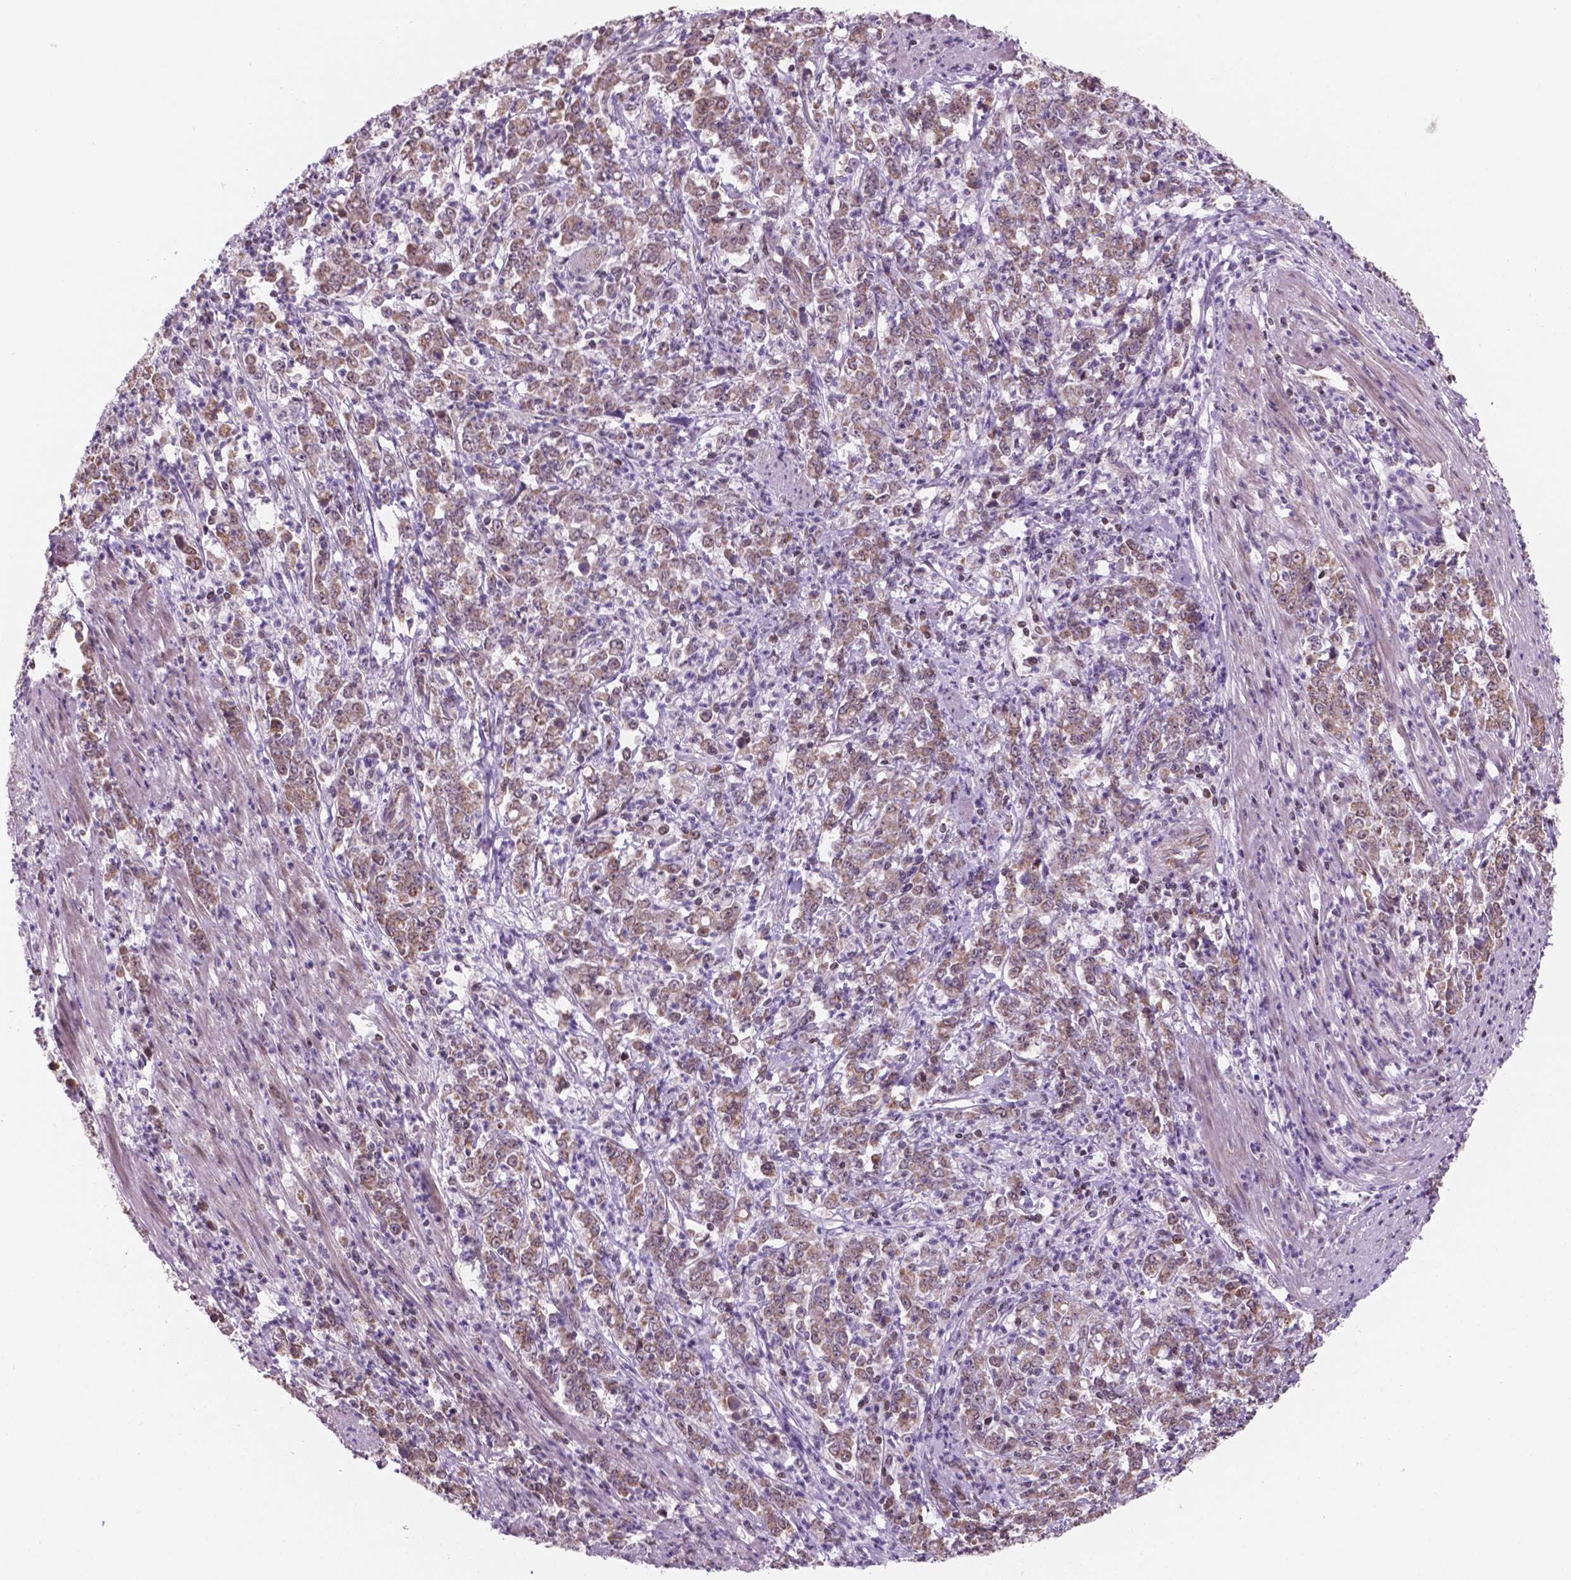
{"staining": {"intensity": "moderate", "quantity": ">75%", "location": "cytoplasmic/membranous"}, "tissue": "stomach cancer", "cell_type": "Tumor cells", "image_type": "cancer", "snomed": [{"axis": "morphology", "description": "Adenocarcinoma, NOS"}, {"axis": "topography", "description": "Stomach, lower"}], "caption": "This is an image of IHC staining of adenocarcinoma (stomach), which shows moderate positivity in the cytoplasmic/membranous of tumor cells.", "gene": "NDUFA10", "patient": {"sex": "female", "age": 71}}